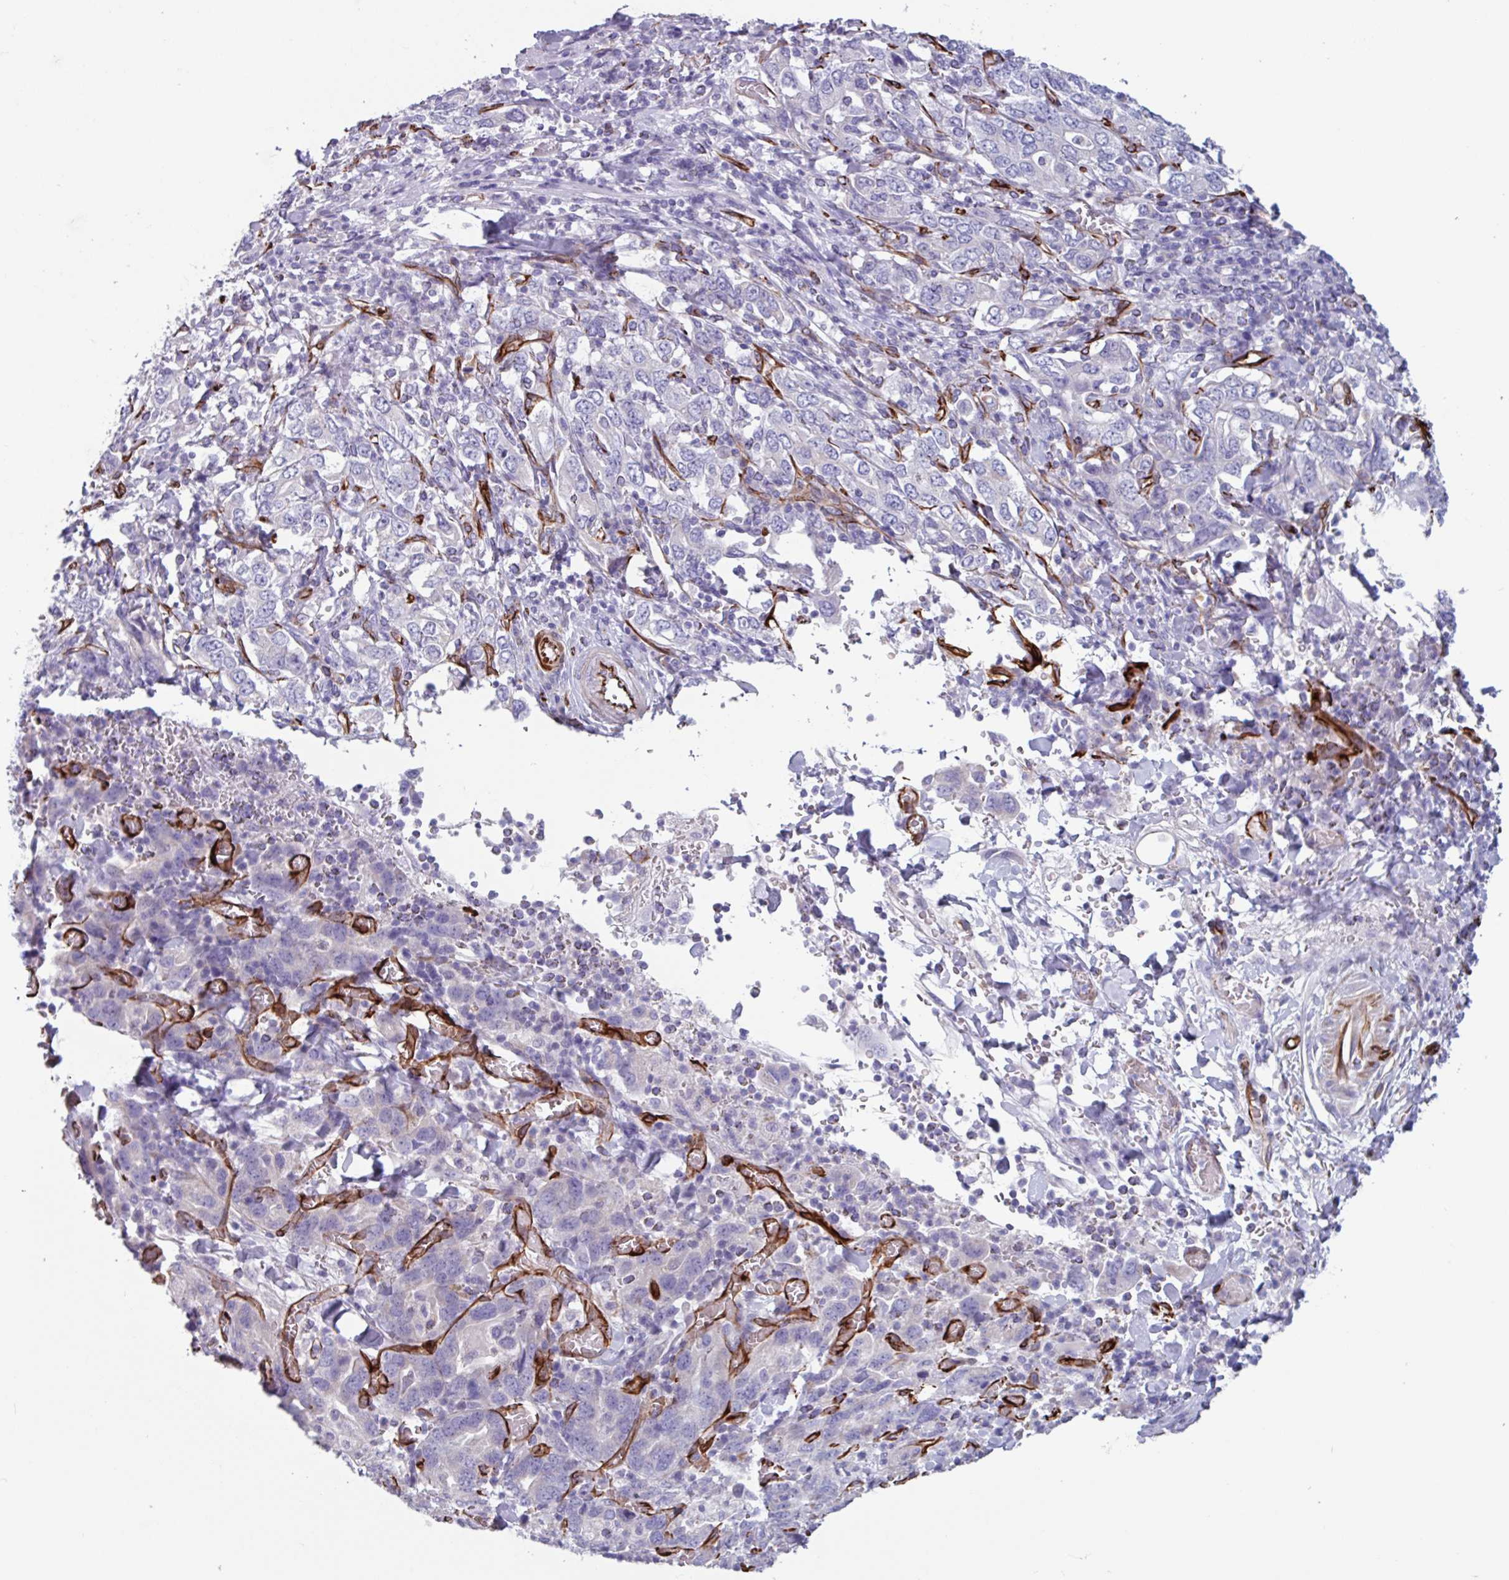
{"staining": {"intensity": "negative", "quantity": "none", "location": "none"}, "tissue": "stomach cancer", "cell_type": "Tumor cells", "image_type": "cancer", "snomed": [{"axis": "morphology", "description": "Adenocarcinoma, NOS"}, {"axis": "topography", "description": "Stomach, upper"}, {"axis": "topography", "description": "Stomach"}], "caption": "IHC photomicrograph of human stomach cancer (adenocarcinoma) stained for a protein (brown), which demonstrates no positivity in tumor cells.", "gene": "BTD", "patient": {"sex": "male", "age": 62}}